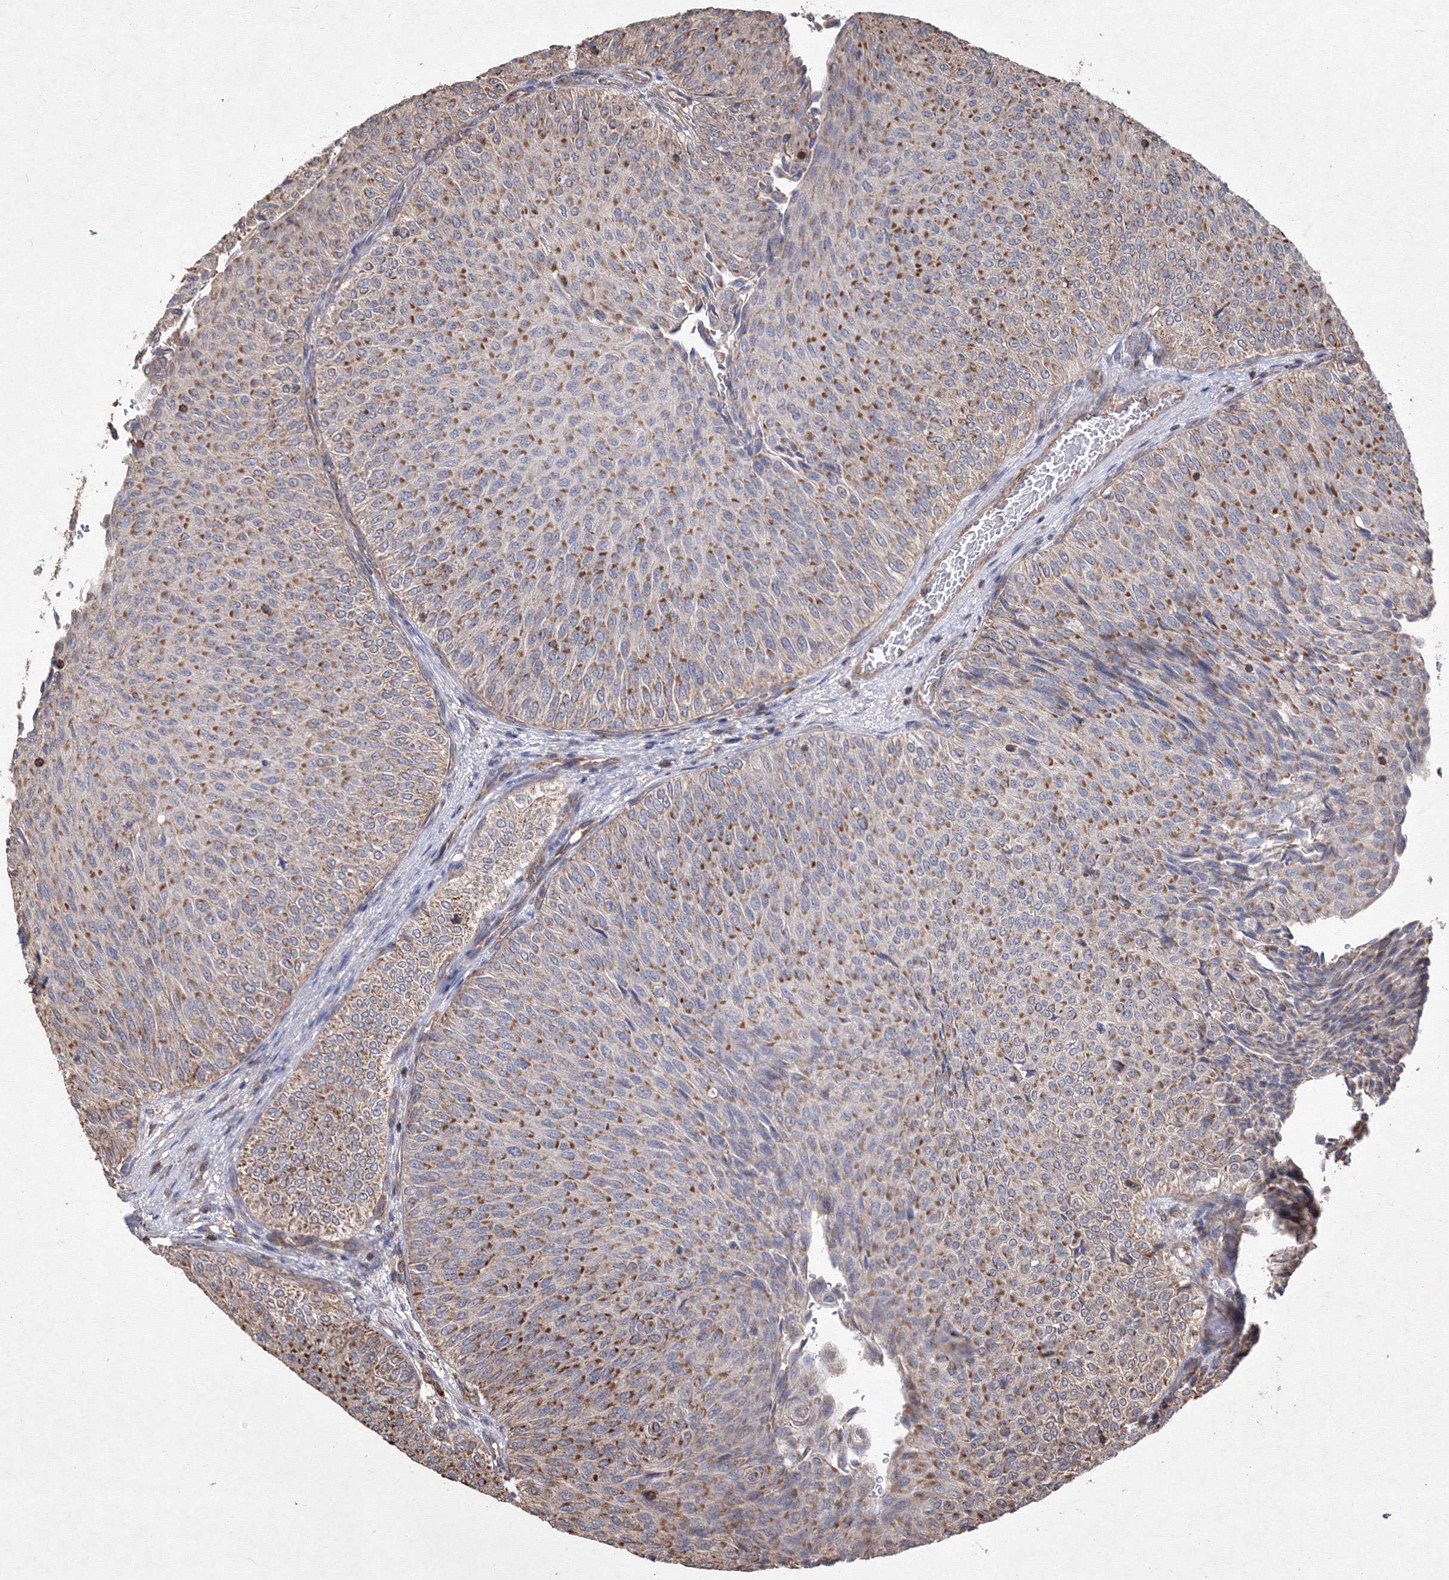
{"staining": {"intensity": "moderate", "quantity": "25%-75%", "location": "cytoplasmic/membranous"}, "tissue": "urothelial cancer", "cell_type": "Tumor cells", "image_type": "cancer", "snomed": [{"axis": "morphology", "description": "Urothelial carcinoma, Low grade"}, {"axis": "topography", "description": "Urinary bladder"}], "caption": "Low-grade urothelial carcinoma was stained to show a protein in brown. There is medium levels of moderate cytoplasmic/membranous expression in approximately 25%-75% of tumor cells.", "gene": "TMEM139", "patient": {"sex": "male", "age": 78}}